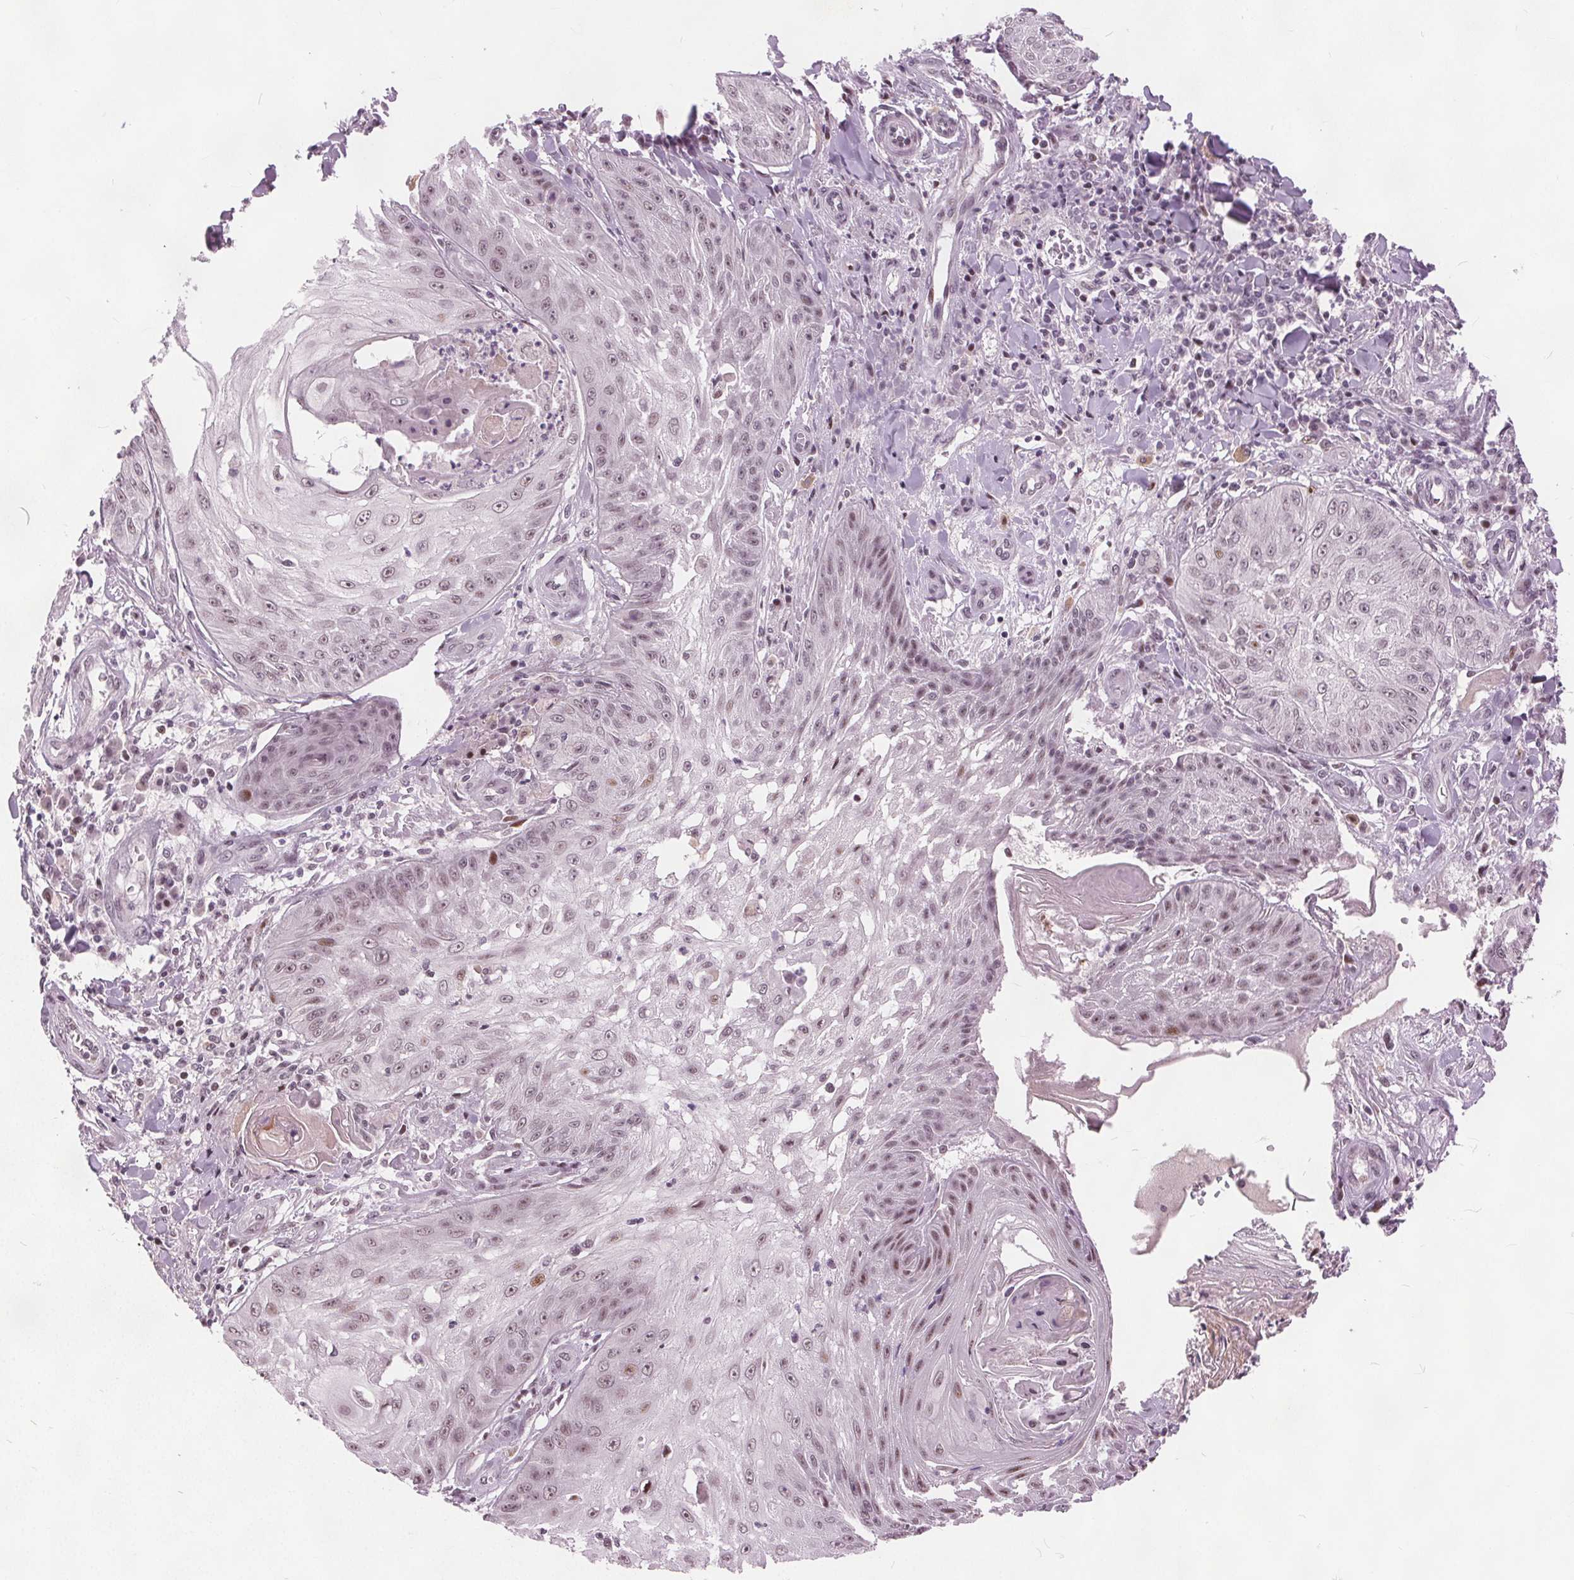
{"staining": {"intensity": "weak", "quantity": "25%-75%", "location": "nuclear"}, "tissue": "skin cancer", "cell_type": "Tumor cells", "image_type": "cancer", "snomed": [{"axis": "morphology", "description": "Squamous cell carcinoma, NOS"}, {"axis": "topography", "description": "Skin"}], "caption": "Human skin cancer (squamous cell carcinoma) stained for a protein (brown) exhibits weak nuclear positive staining in approximately 25%-75% of tumor cells.", "gene": "TTC34", "patient": {"sex": "male", "age": 70}}